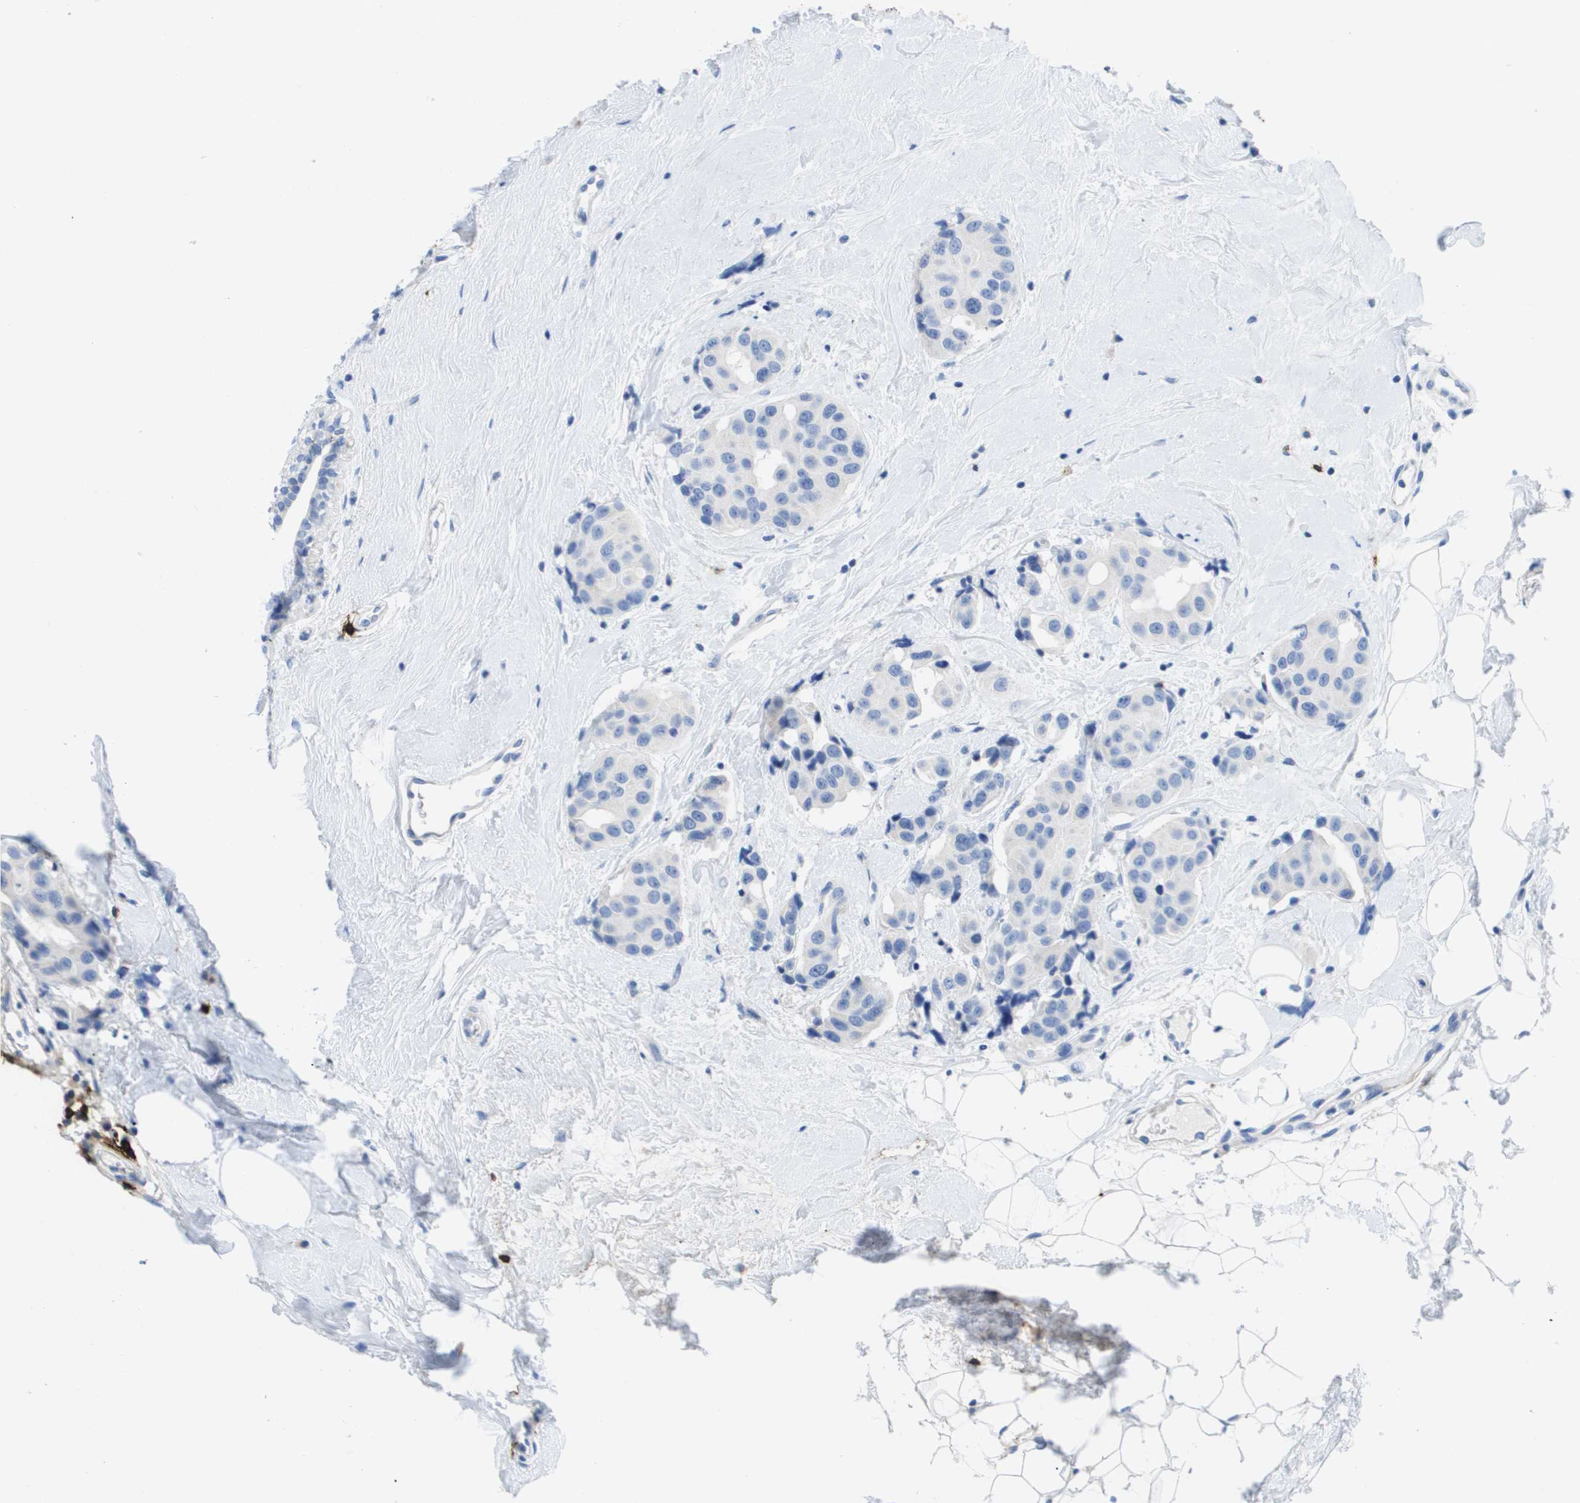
{"staining": {"intensity": "negative", "quantity": "none", "location": "none"}, "tissue": "breast cancer", "cell_type": "Tumor cells", "image_type": "cancer", "snomed": [{"axis": "morphology", "description": "Normal tissue, NOS"}, {"axis": "morphology", "description": "Duct carcinoma"}, {"axis": "topography", "description": "Breast"}], "caption": "A photomicrograph of human breast intraductal carcinoma is negative for staining in tumor cells.", "gene": "MS4A1", "patient": {"sex": "female", "age": 39}}